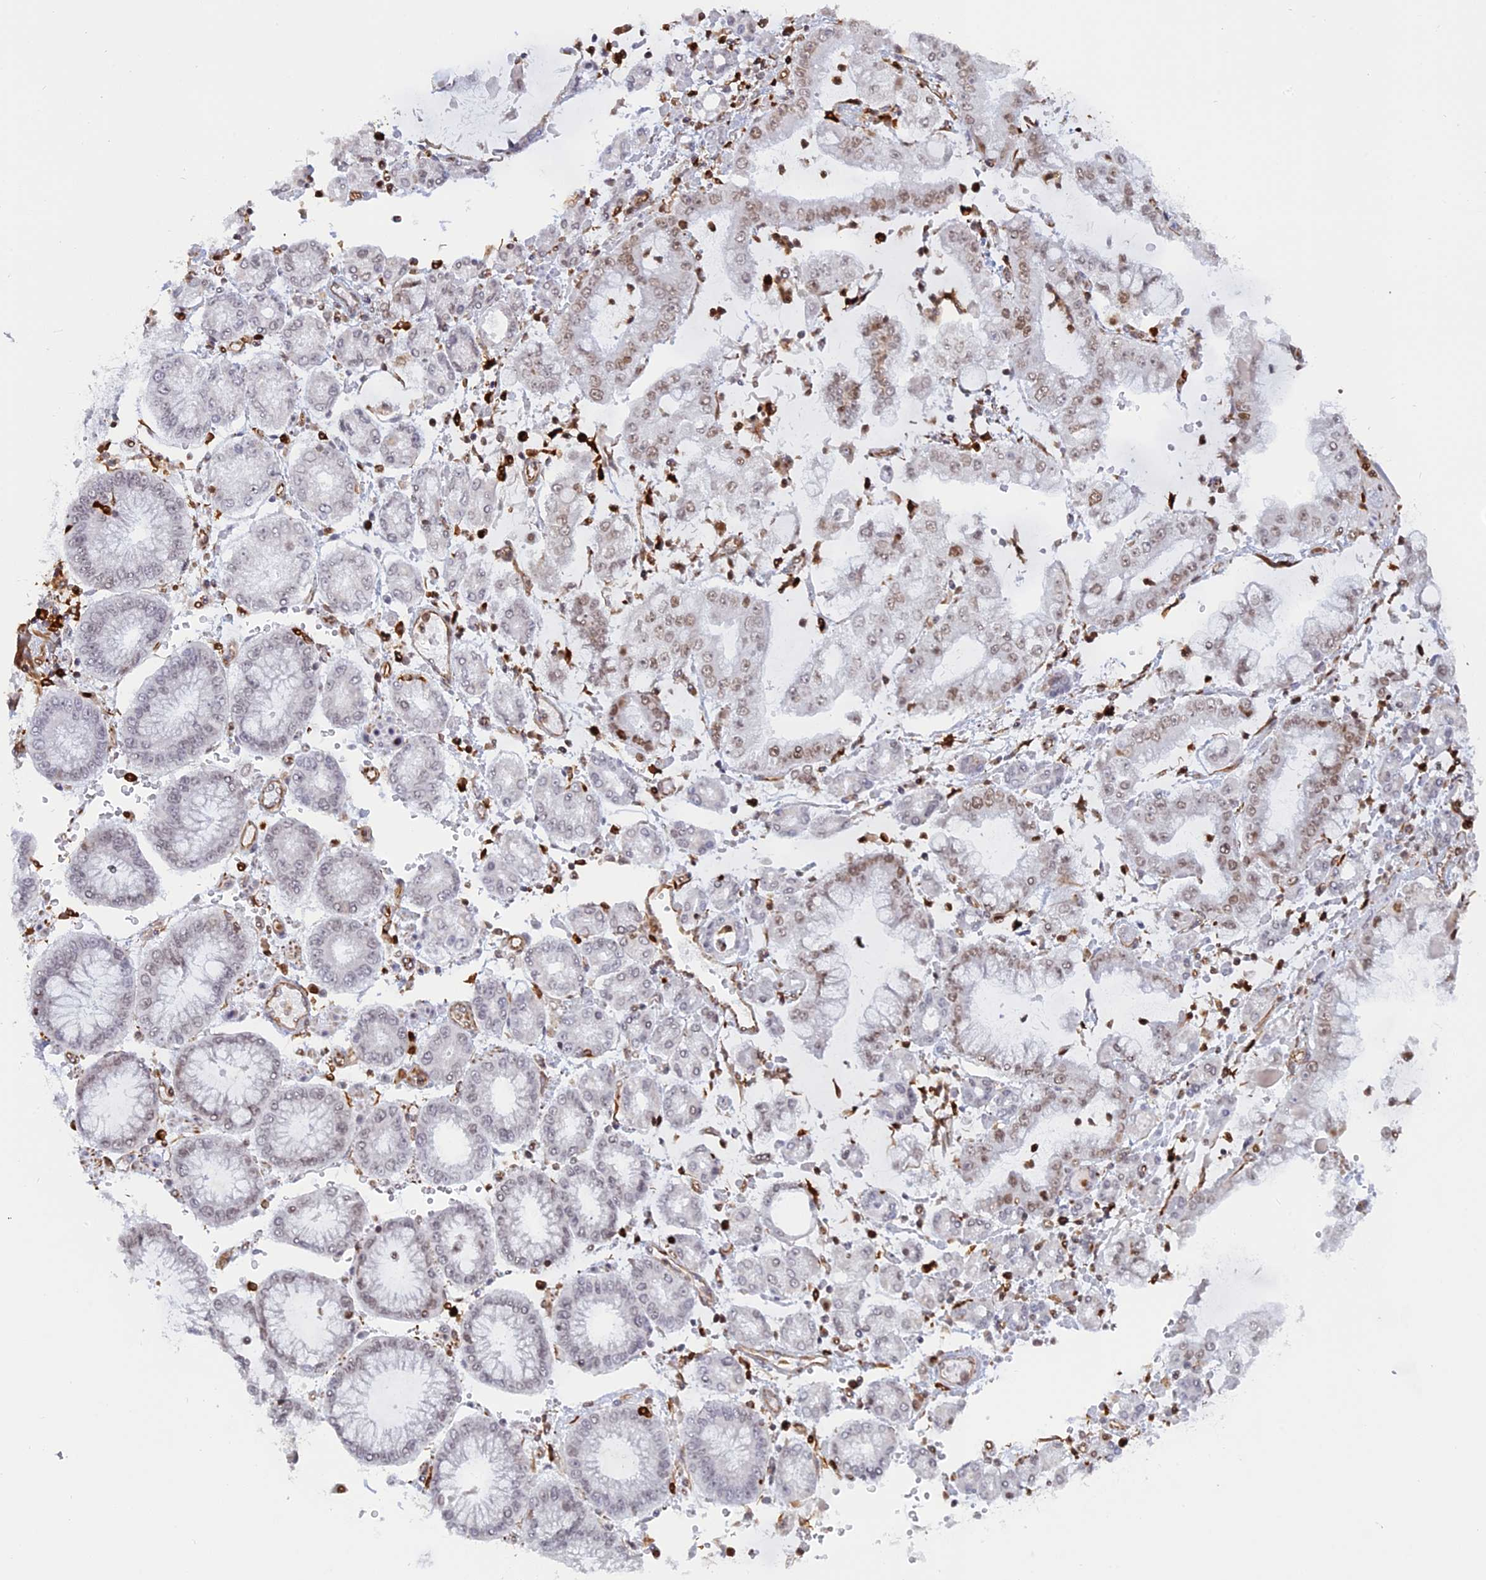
{"staining": {"intensity": "weak", "quantity": "25%-75%", "location": "nuclear"}, "tissue": "stomach cancer", "cell_type": "Tumor cells", "image_type": "cancer", "snomed": [{"axis": "morphology", "description": "Adenocarcinoma, NOS"}, {"axis": "topography", "description": "Stomach"}], "caption": "The micrograph demonstrates staining of adenocarcinoma (stomach), revealing weak nuclear protein expression (brown color) within tumor cells.", "gene": "APOBR", "patient": {"sex": "male", "age": 76}}